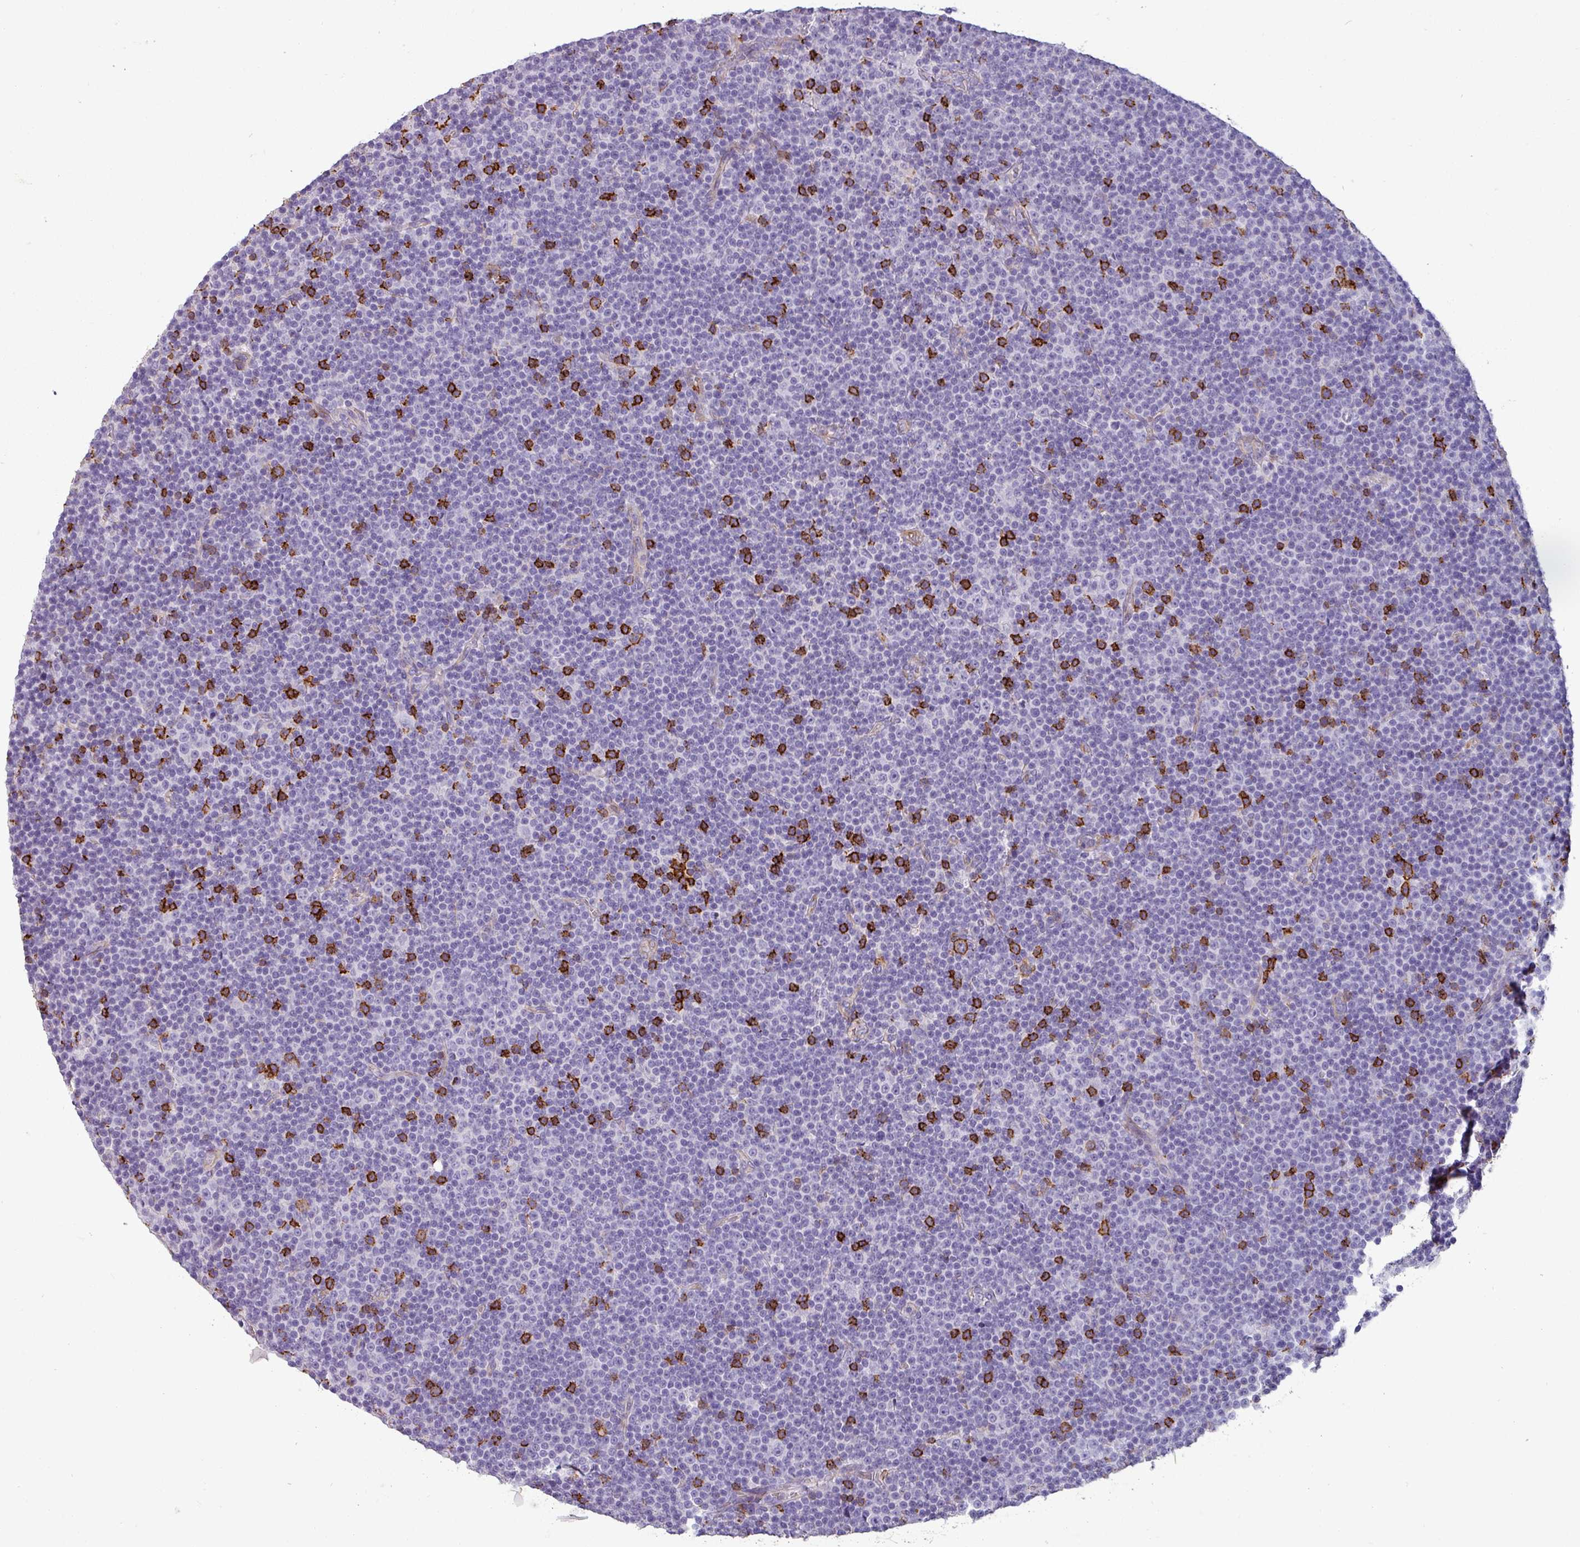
{"staining": {"intensity": "strong", "quantity": "<25%", "location": "cytoplasmic/membranous"}, "tissue": "lymphoma", "cell_type": "Tumor cells", "image_type": "cancer", "snomed": [{"axis": "morphology", "description": "Malignant lymphoma, non-Hodgkin's type, Low grade"}, {"axis": "topography", "description": "Lymph node"}], "caption": "A brown stain highlights strong cytoplasmic/membranous staining of a protein in low-grade malignant lymphoma, non-Hodgkin's type tumor cells.", "gene": "CD8A", "patient": {"sex": "female", "age": 67}}